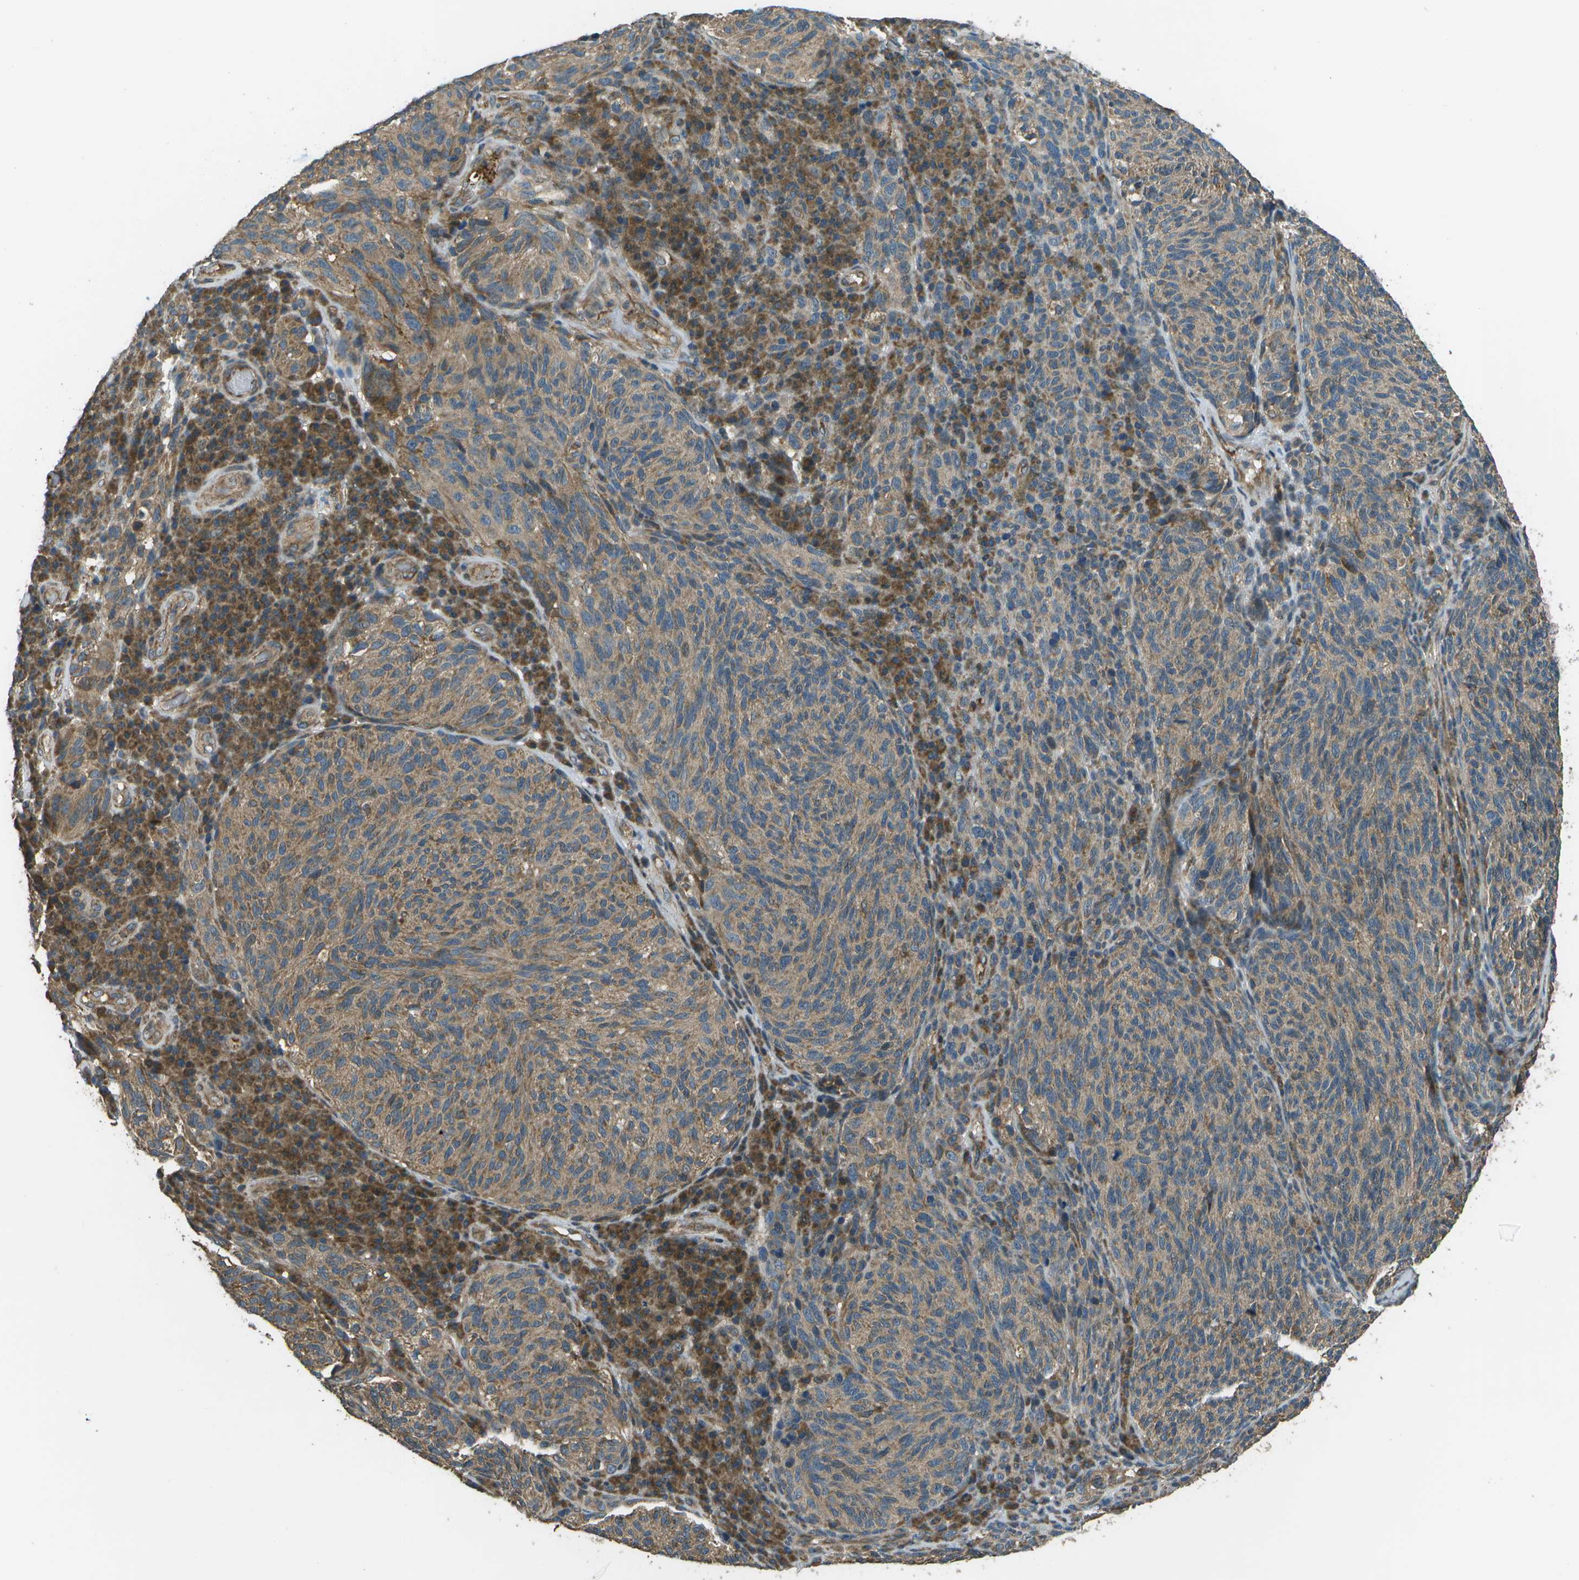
{"staining": {"intensity": "moderate", "quantity": ">75%", "location": "cytoplasmic/membranous"}, "tissue": "melanoma", "cell_type": "Tumor cells", "image_type": "cancer", "snomed": [{"axis": "morphology", "description": "Malignant melanoma, NOS"}, {"axis": "topography", "description": "Skin"}], "caption": "A medium amount of moderate cytoplasmic/membranous positivity is seen in approximately >75% of tumor cells in melanoma tissue.", "gene": "PLPBP", "patient": {"sex": "female", "age": 73}}